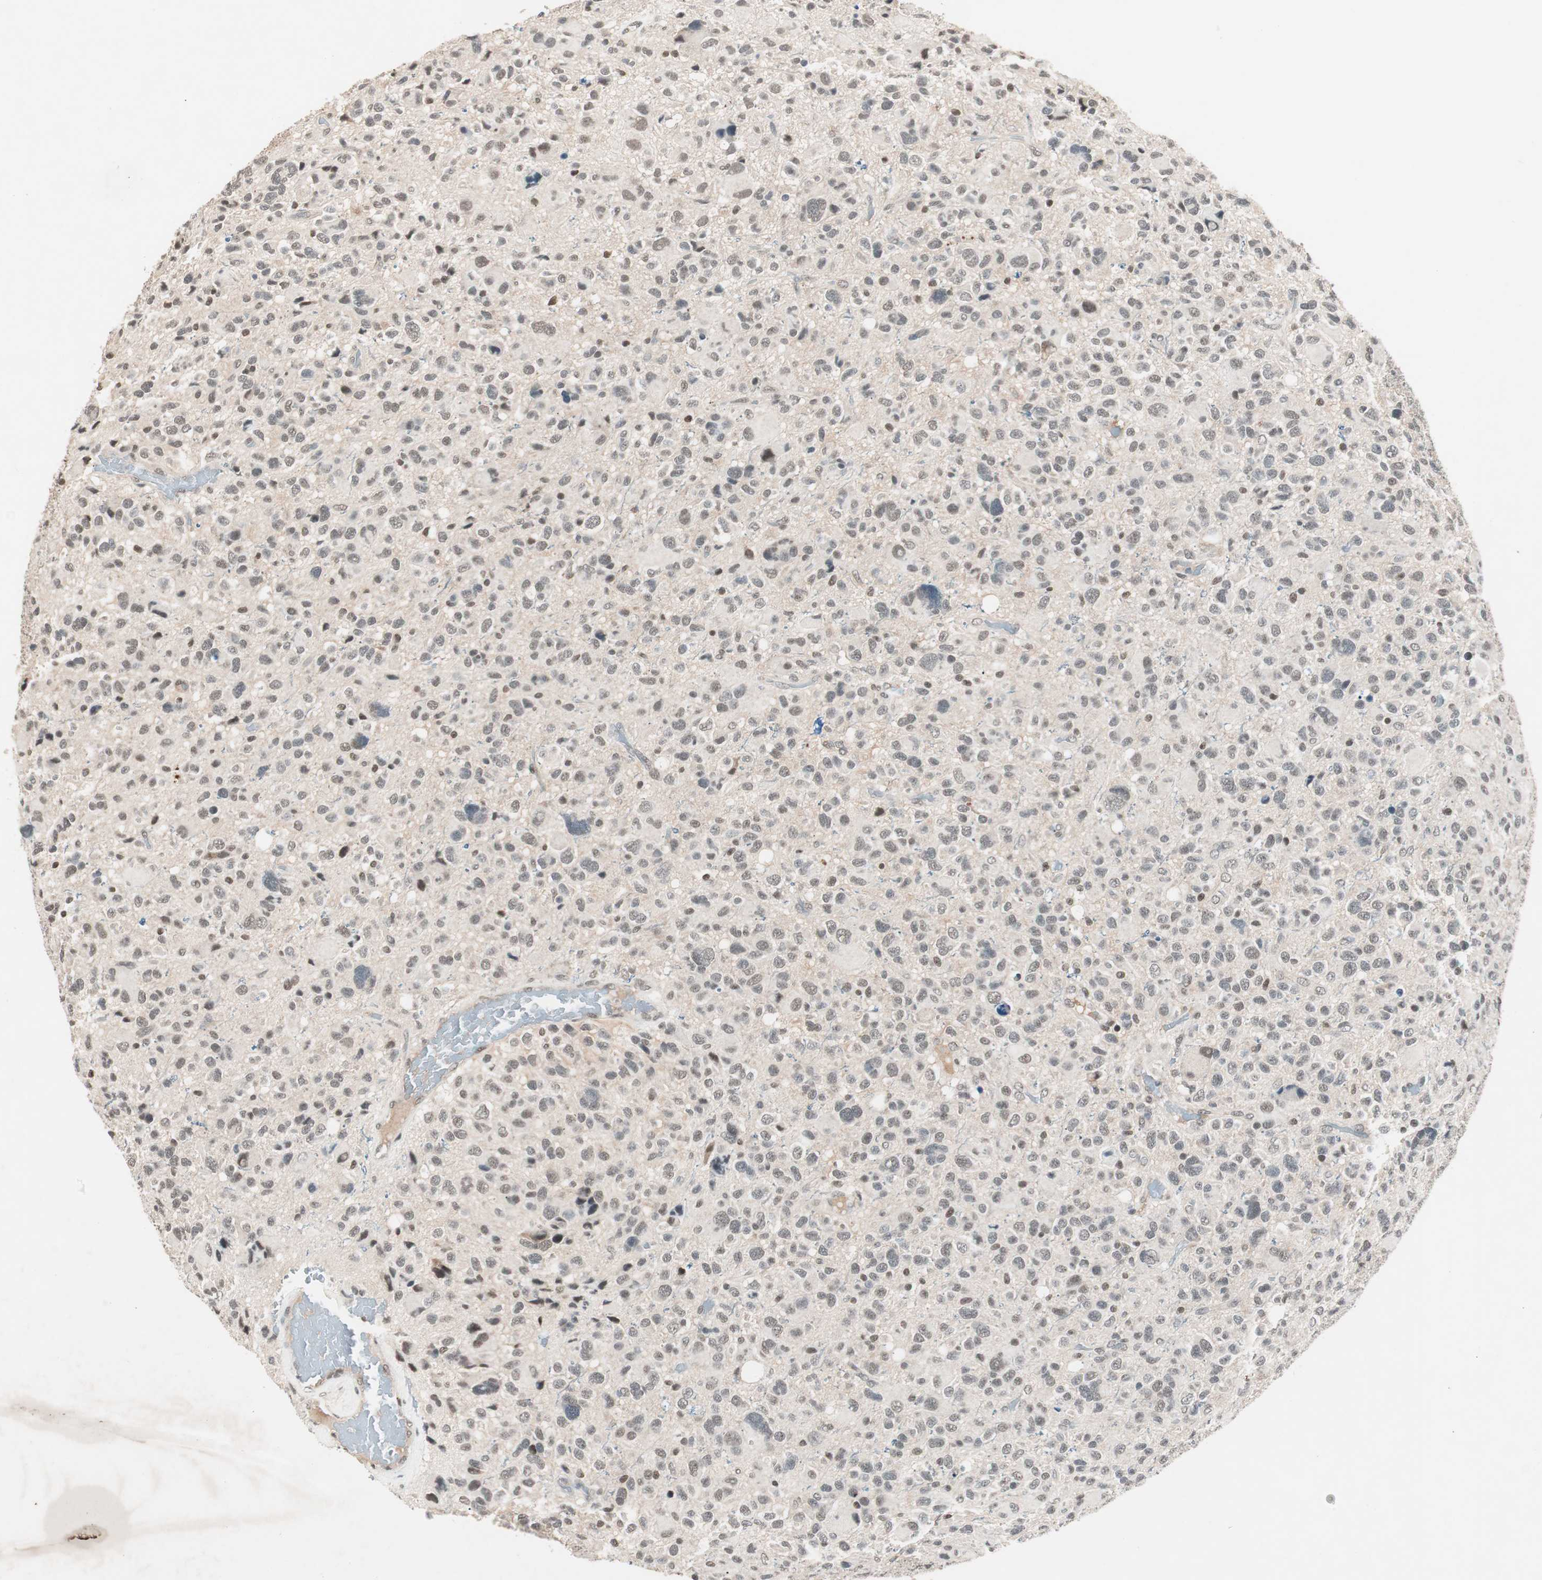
{"staining": {"intensity": "weak", "quantity": "<25%", "location": "nuclear"}, "tissue": "glioma", "cell_type": "Tumor cells", "image_type": "cancer", "snomed": [{"axis": "morphology", "description": "Glioma, malignant, High grade"}, {"axis": "topography", "description": "Brain"}], "caption": "IHC image of neoplastic tissue: human glioma stained with DAB (3,3'-diaminobenzidine) shows no significant protein expression in tumor cells.", "gene": "NFRKB", "patient": {"sex": "male", "age": 48}}